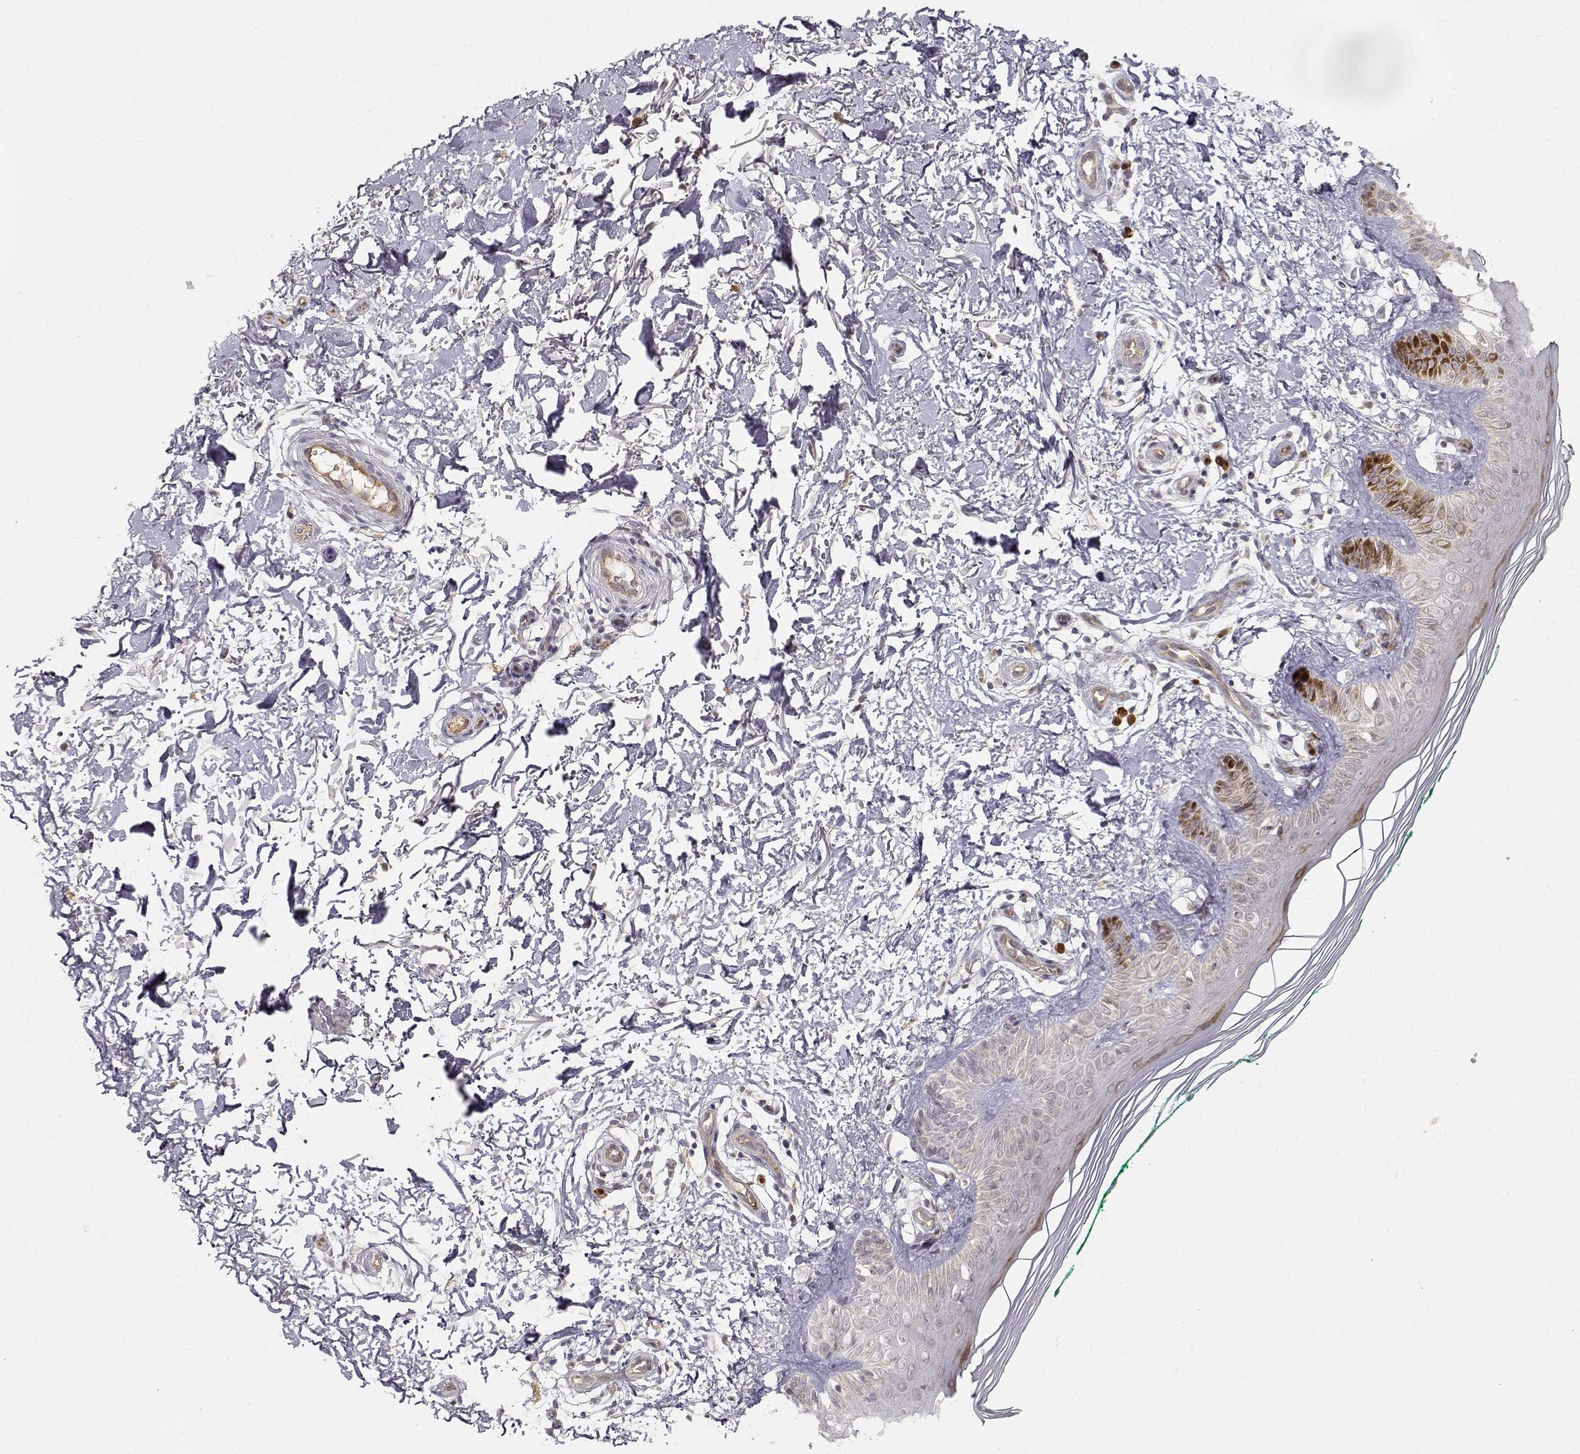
{"staining": {"intensity": "negative", "quantity": "none", "location": "none"}, "tissue": "skin", "cell_type": "Fibroblasts", "image_type": "normal", "snomed": [{"axis": "morphology", "description": "Normal tissue, NOS"}, {"axis": "morphology", "description": "Inflammation, NOS"}, {"axis": "morphology", "description": "Fibrosis, NOS"}, {"axis": "topography", "description": "Skin"}], "caption": "The immunohistochemistry image has no significant staining in fibroblasts of skin. Brightfield microscopy of immunohistochemistry stained with DAB (3,3'-diaminobenzidine) (brown) and hematoxylin (blue), captured at high magnification.", "gene": "EAF2", "patient": {"sex": "male", "age": 71}}